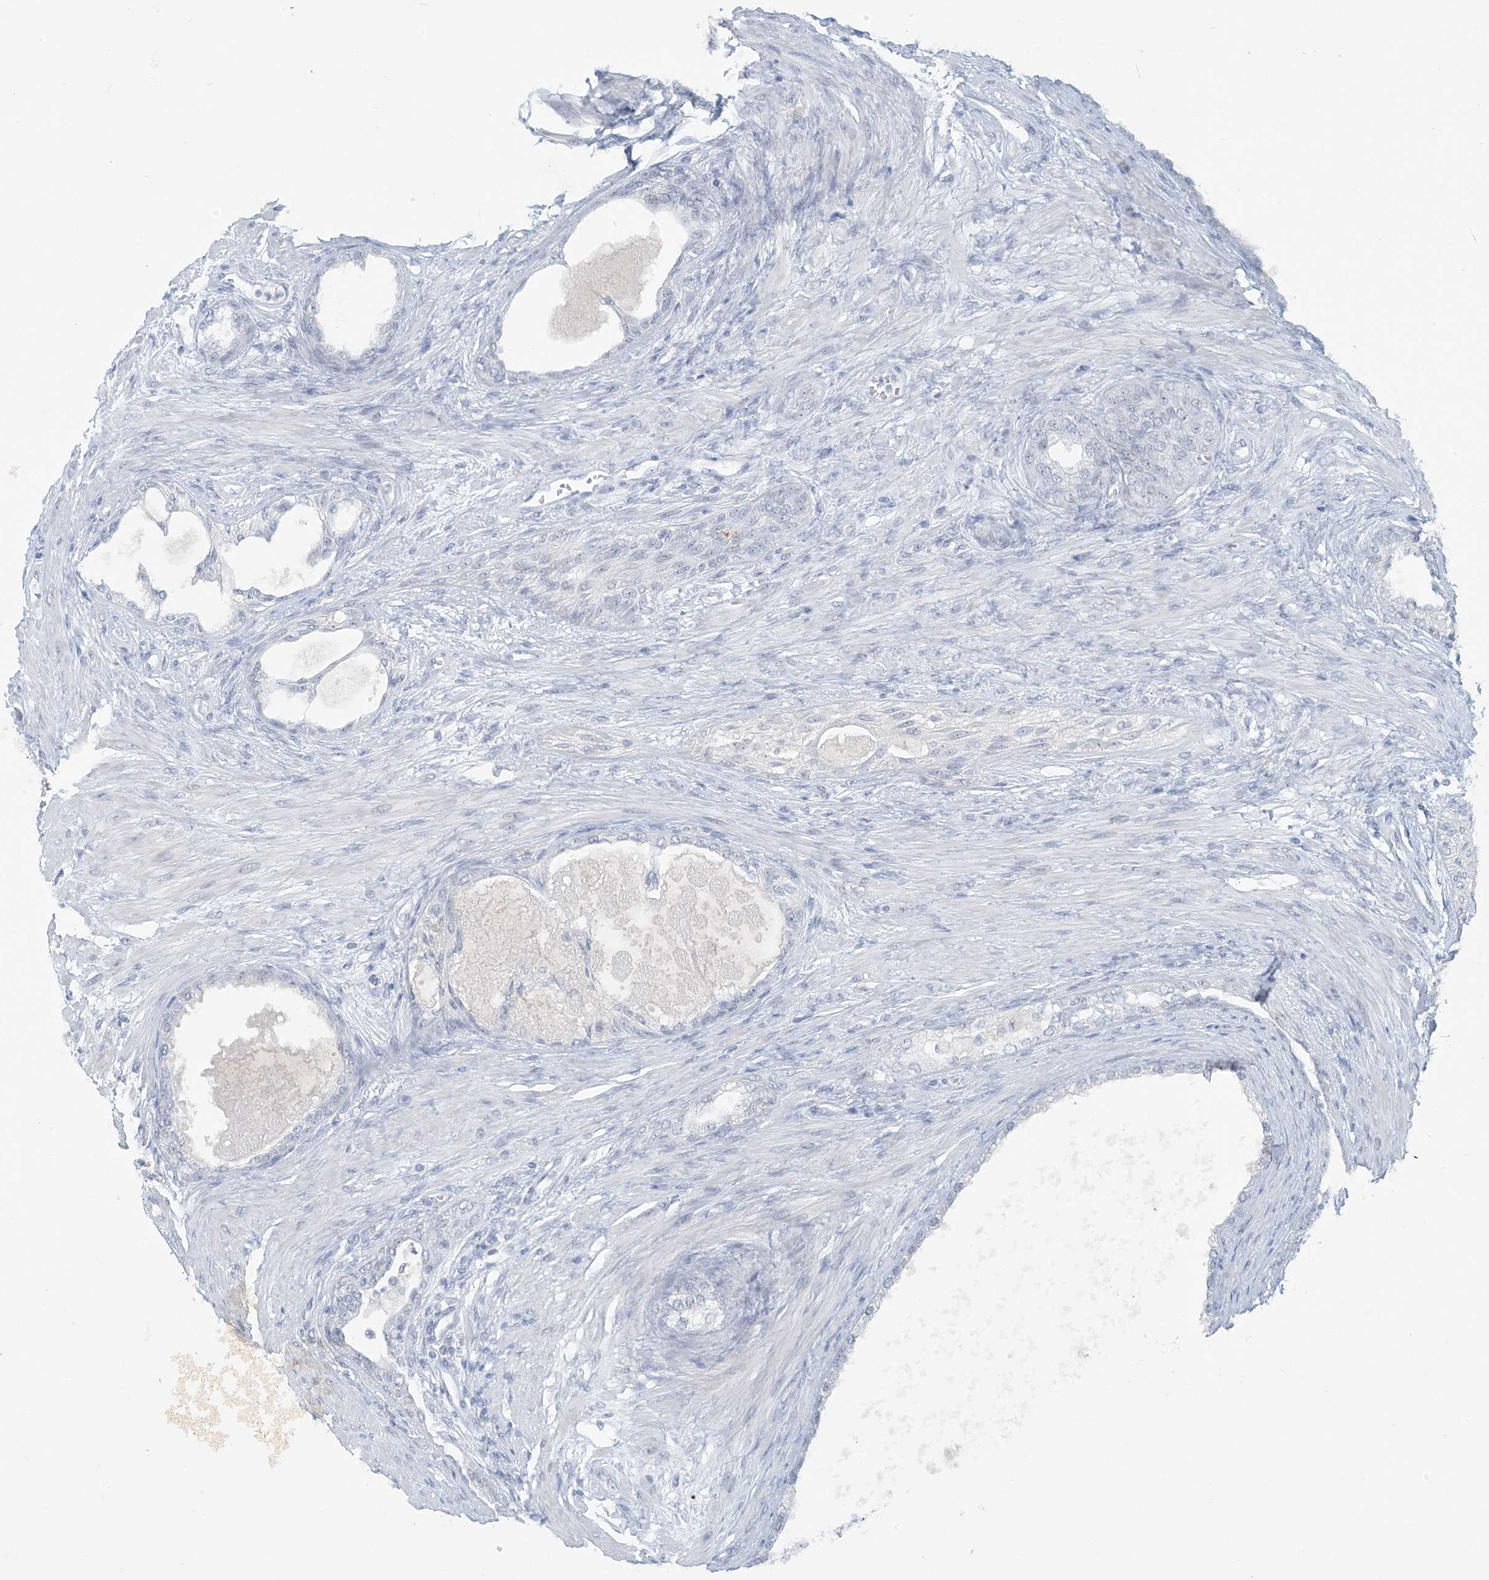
{"staining": {"intensity": "negative", "quantity": "none", "location": "none"}, "tissue": "prostate cancer", "cell_type": "Tumor cells", "image_type": "cancer", "snomed": [{"axis": "morphology", "description": "Normal tissue, NOS"}, {"axis": "morphology", "description": "Adenocarcinoma, Low grade"}, {"axis": "topography", "description": "Prostate"}, {"axis": "topography", "description": "Peripheral nerve tissue"}], "caption": "Immunohistochemistry (IHC) image of neoplastic tissue: prostate cancer (adenocarcinoma (low-grade)) stained with DAB exhibits no significant protein positivity in tumor cells. (DAB (3,3'-diaminobenzidine) immunohistochemistry (IHC) with hematoxylin counter stain).", "gene": "SCML1", "patient": {"sex": "male", "age": 71}}